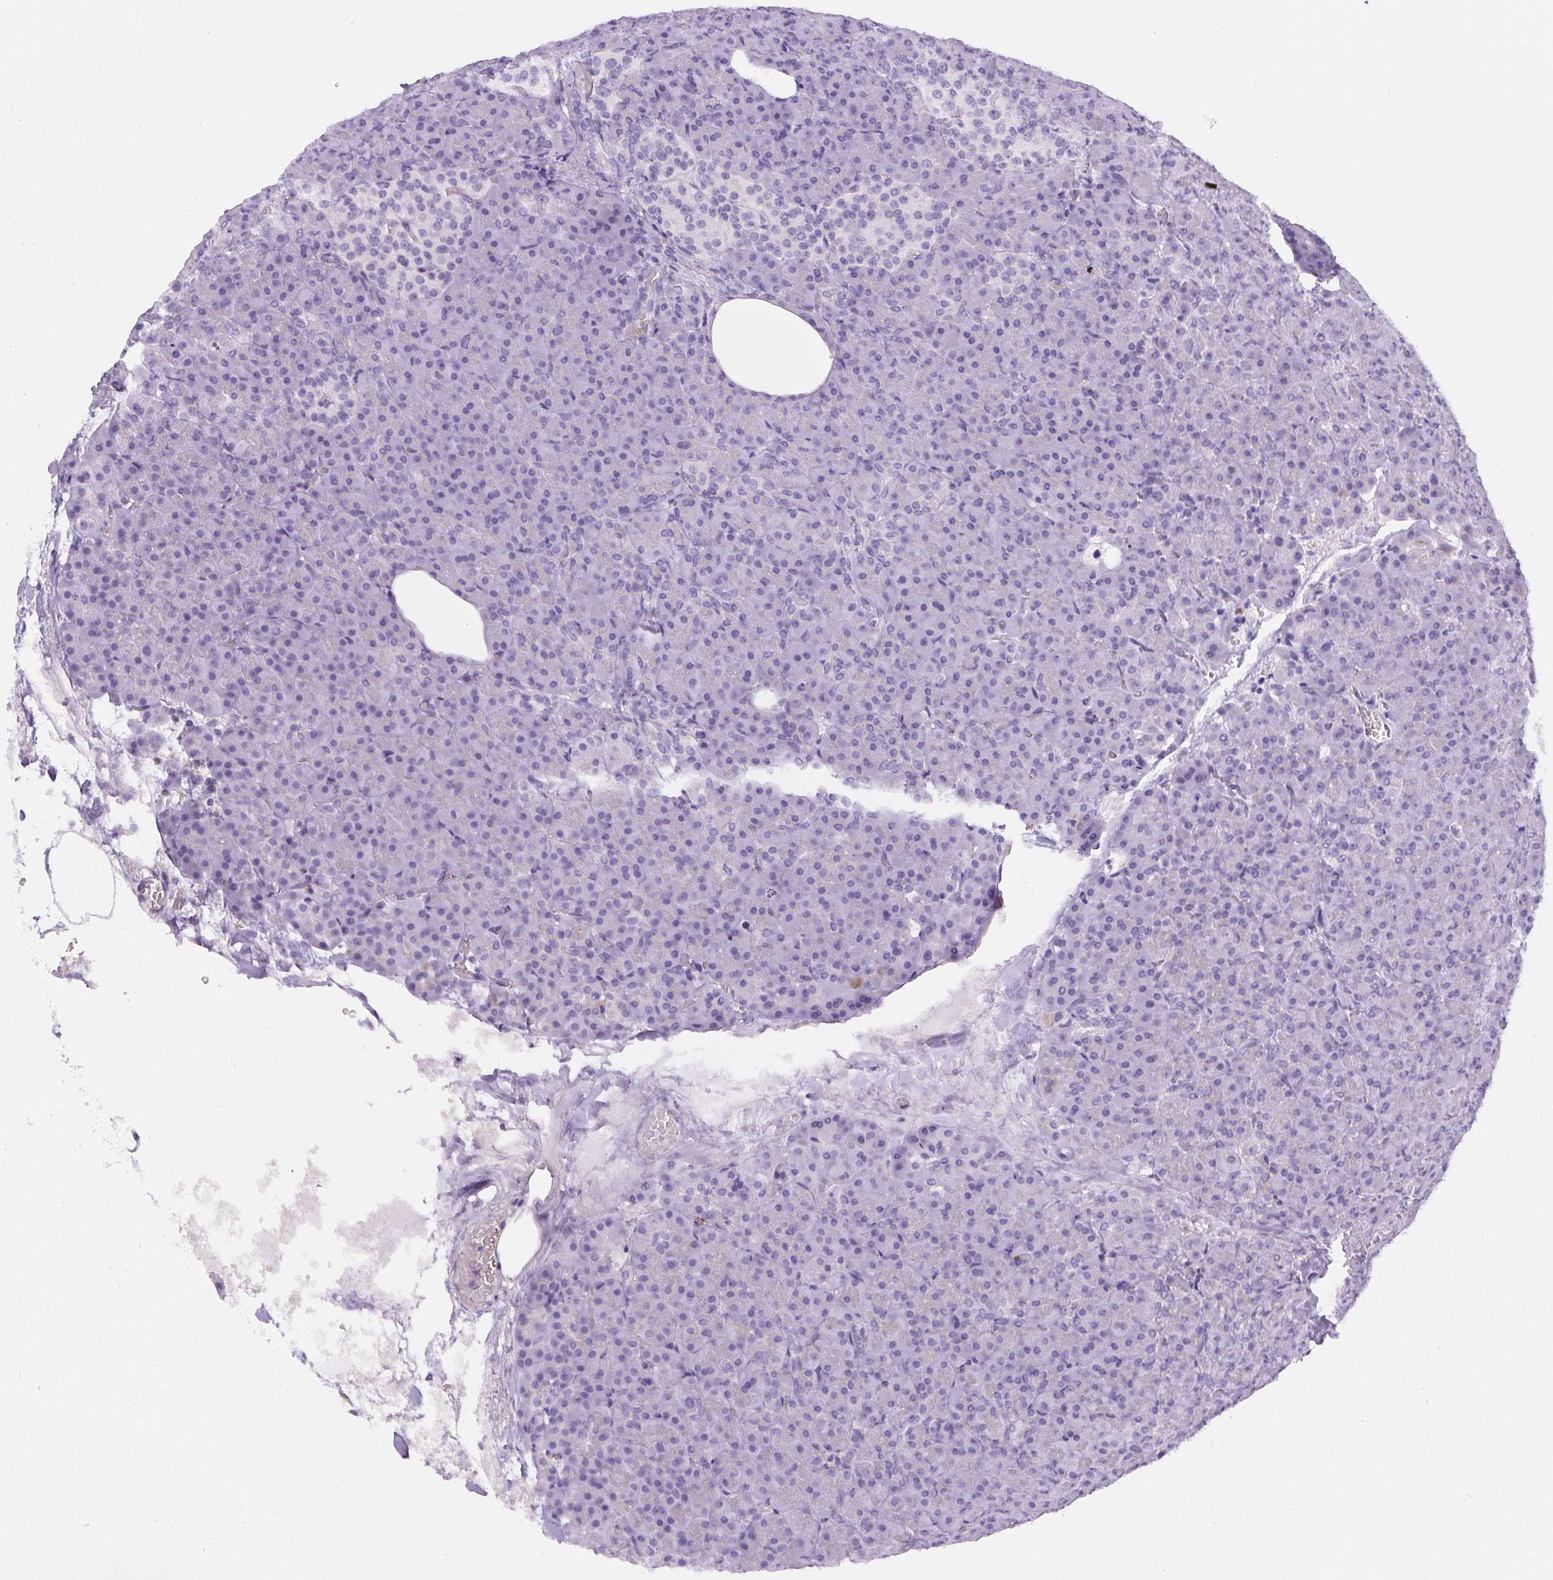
{"staining": {"intensity": "negative", "quantity": "none", "location": "none"}, "tissue": "pancreas", "cell_type": "Exocrine glandular cells", "image_type": "normal", "snomed": [{"axis": "morphology", "description": "Normal tissue, NOS"}, {"axis": "topography", "description": "Pancreas"}], "caption": "Exocrine glandular cells show no significant staining in normal pancreas.", "gene": "PIP5KL1", "patient": {"sex": "female", "age": 74}}